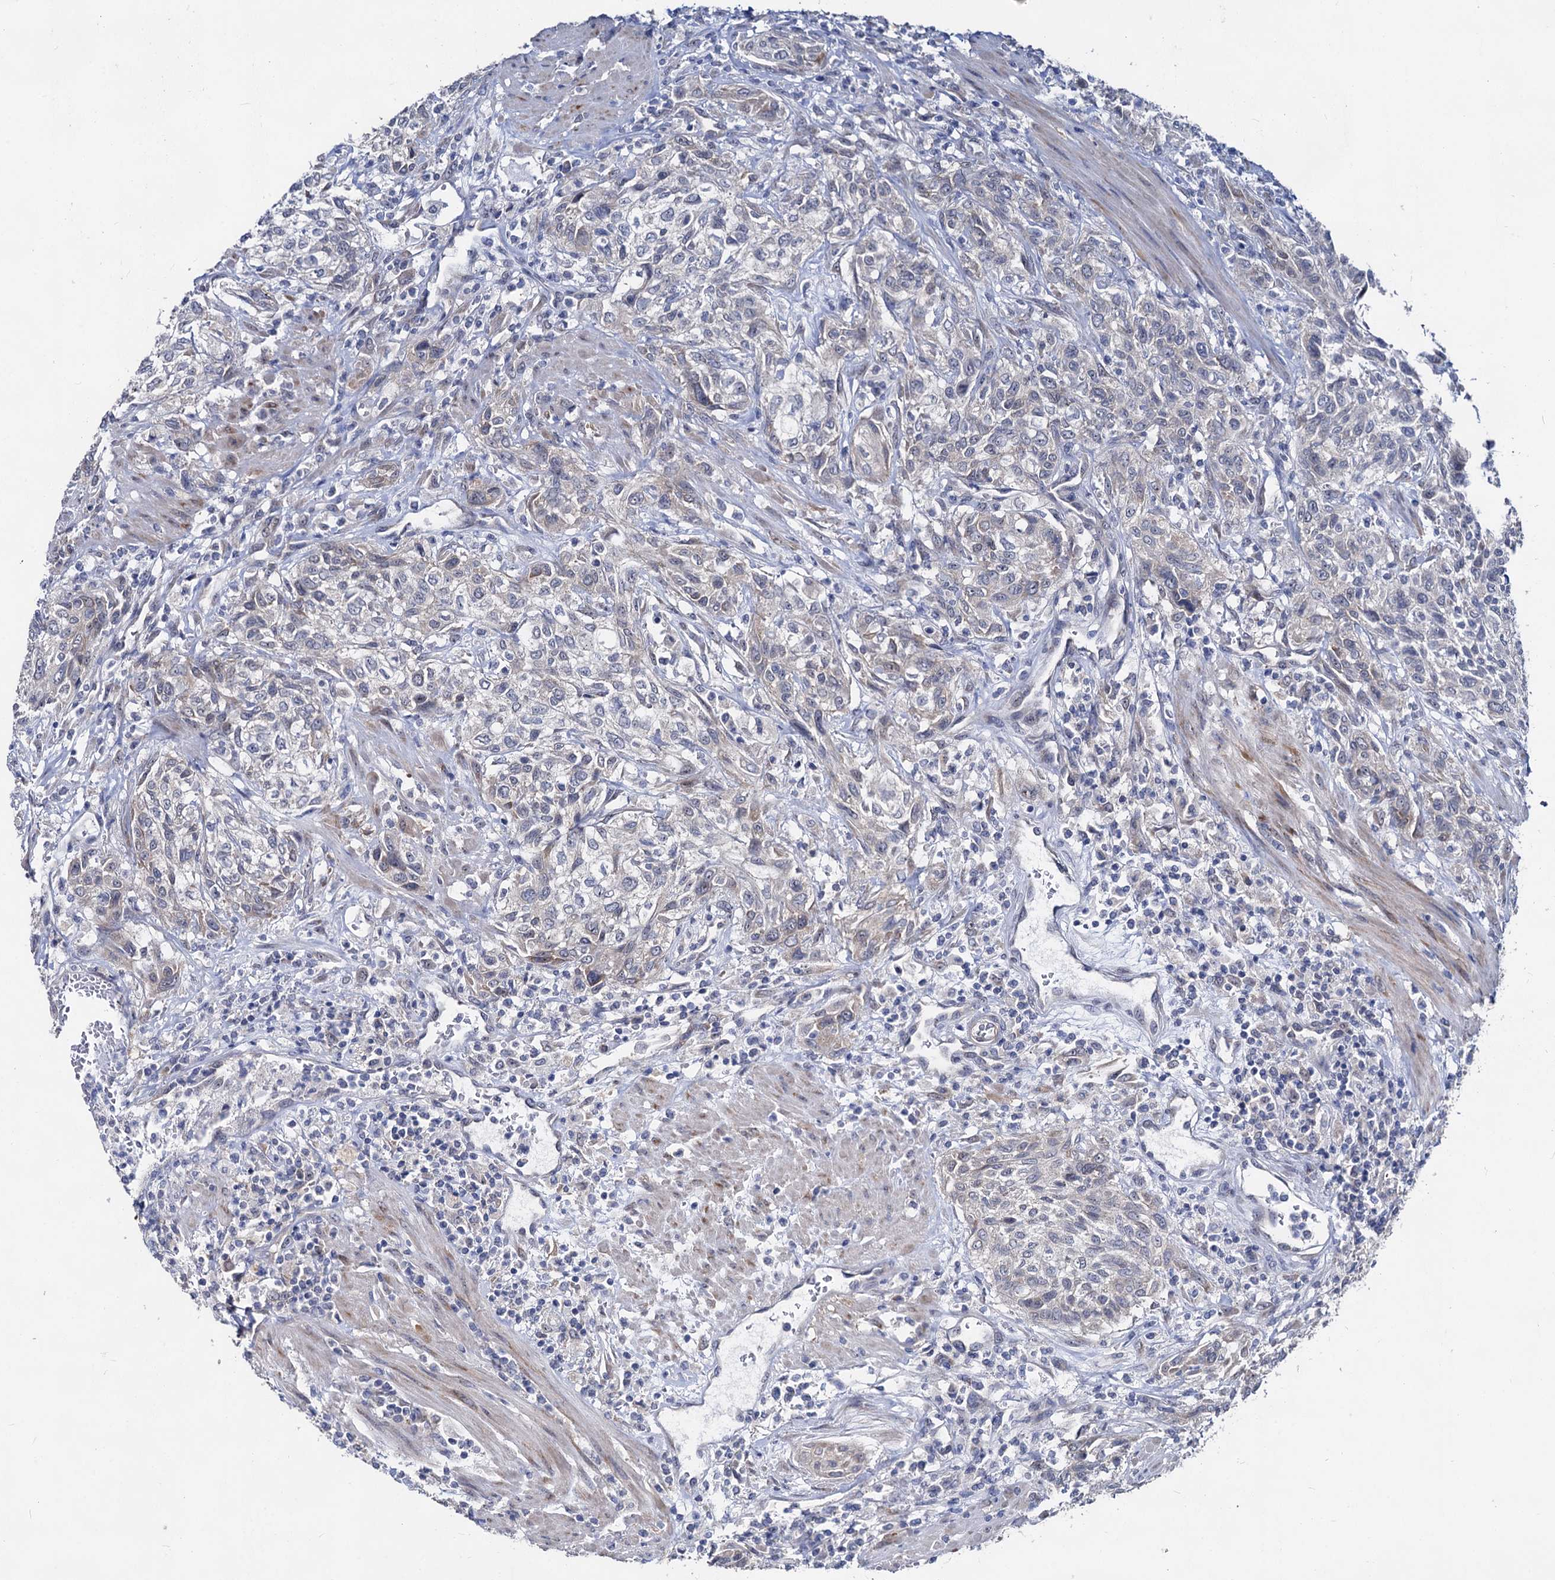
{"staining": {"intensity": "negative", "quantity": "none", "location": "none"}, "tissue": "urothelial cancer", "cell_type": "Tumor cells", "image_type": "cancer", "snomed": [{"axis": "morphology", "description": "Normal tissue, NOS"}, {"axis": "morphology", "description": "Urothelial carcinoma, NOS"}, {"axis": "topography", "description": "Urinary bladder"}, {"axis": "topography", "description": "Peripheral nerve tissue"}], "caption": "Tumor cells are negative for protein expression in human transitional cell carcinoma.", "gene": "CAPRIN2", "patient": {"sex": "male", "age": 35}}